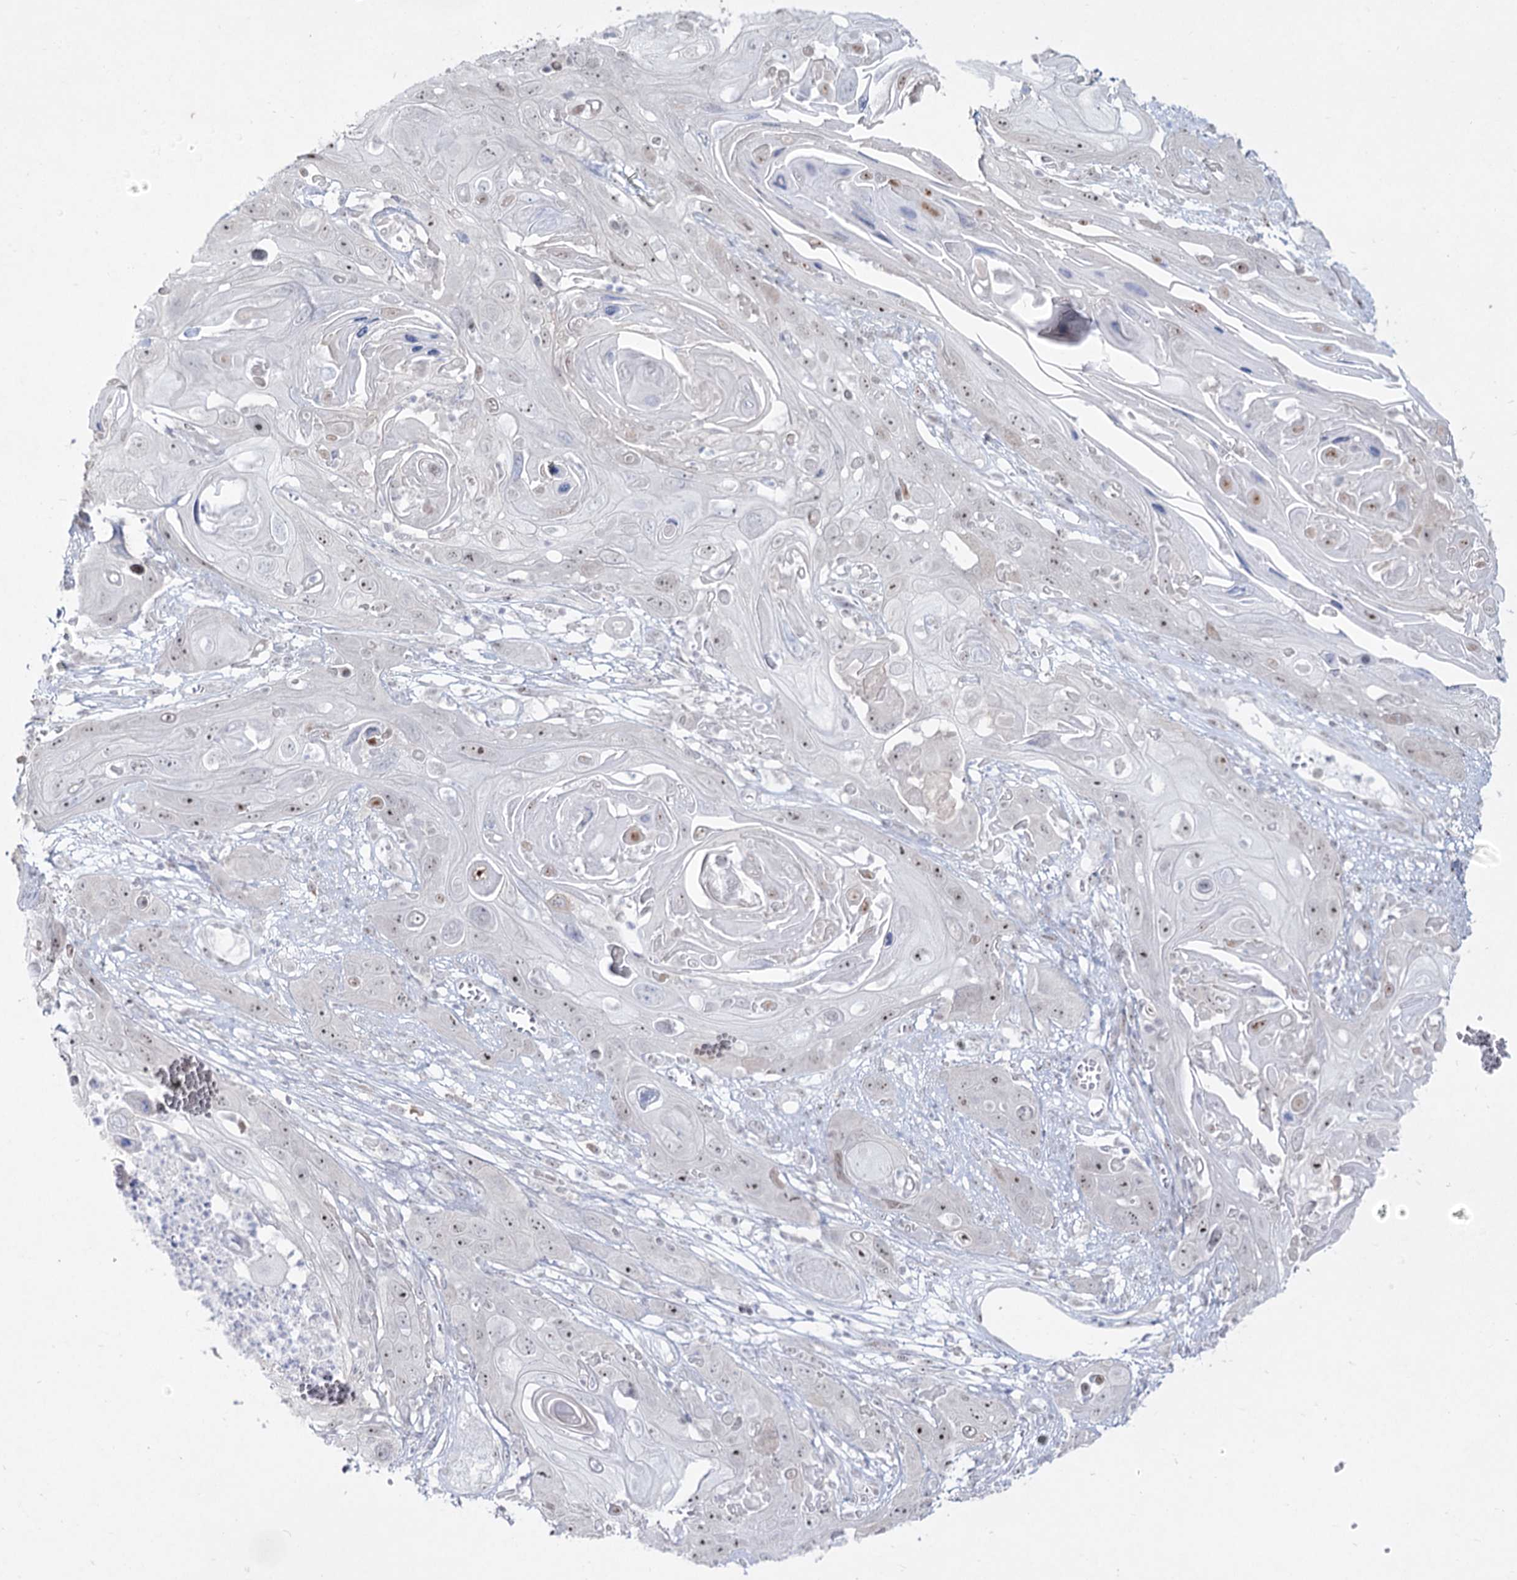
{"staining": {"intensity": "weak", "quantity": "<25%", "location": "nuclear"}, "tissue": "skin cancer", "cell_type": "Tumor cells", "image_type": "cancer", "snomed": [{"axis": "morphology", "description": "Squamous cell carcinoma, NOS"}, {"axis": "topography", "description": "Skin"}], "caption": "There is no significant positivity in tumor cells of skin cancer (squamous cell carcinoma).", "gene": "DDX50", "patient": {"sex": "male", "age": 55}}